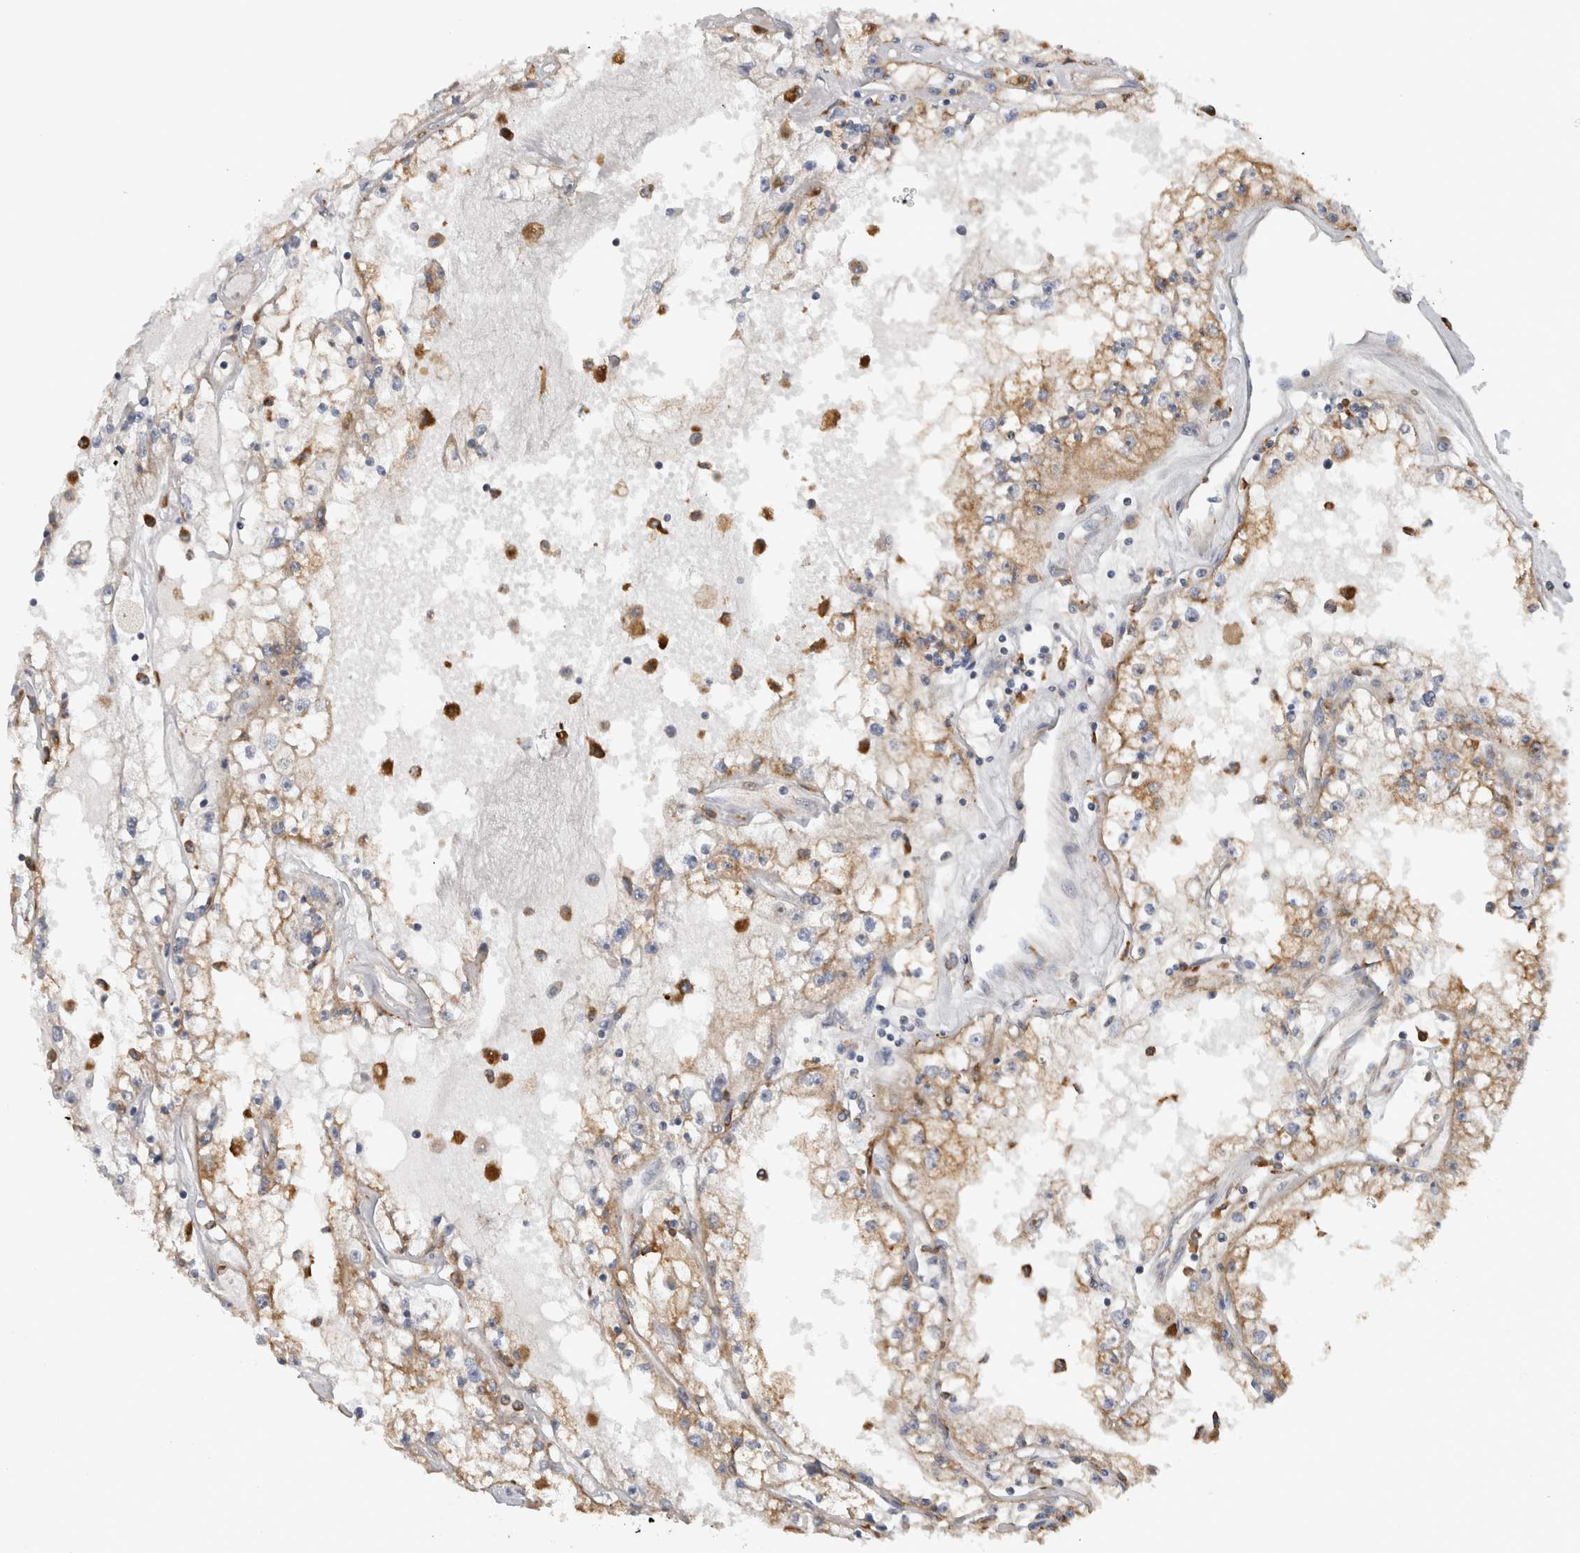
{"staining": {"intensity": "moderate", "quantity": ">75%", "location": "cytoplasmic/membranous"}, "tissue": "renal cancer", "cell_type": "Tumor cells", "image_type": "cancer", "snomed": [{"axis": "morphology", "description": "Adenocarcinoma, NOS"}, {"axis": "topography", "description": "Kidney"}], "caption": "Human adenocarcinoma (renal) stained with a brown dye reveals moderate cytoplasmic/membranous positive positivity in approximately >75% of tumor cells.", "gene": "ADGRL3", "patient": {"sex": "male", "age": 56}}